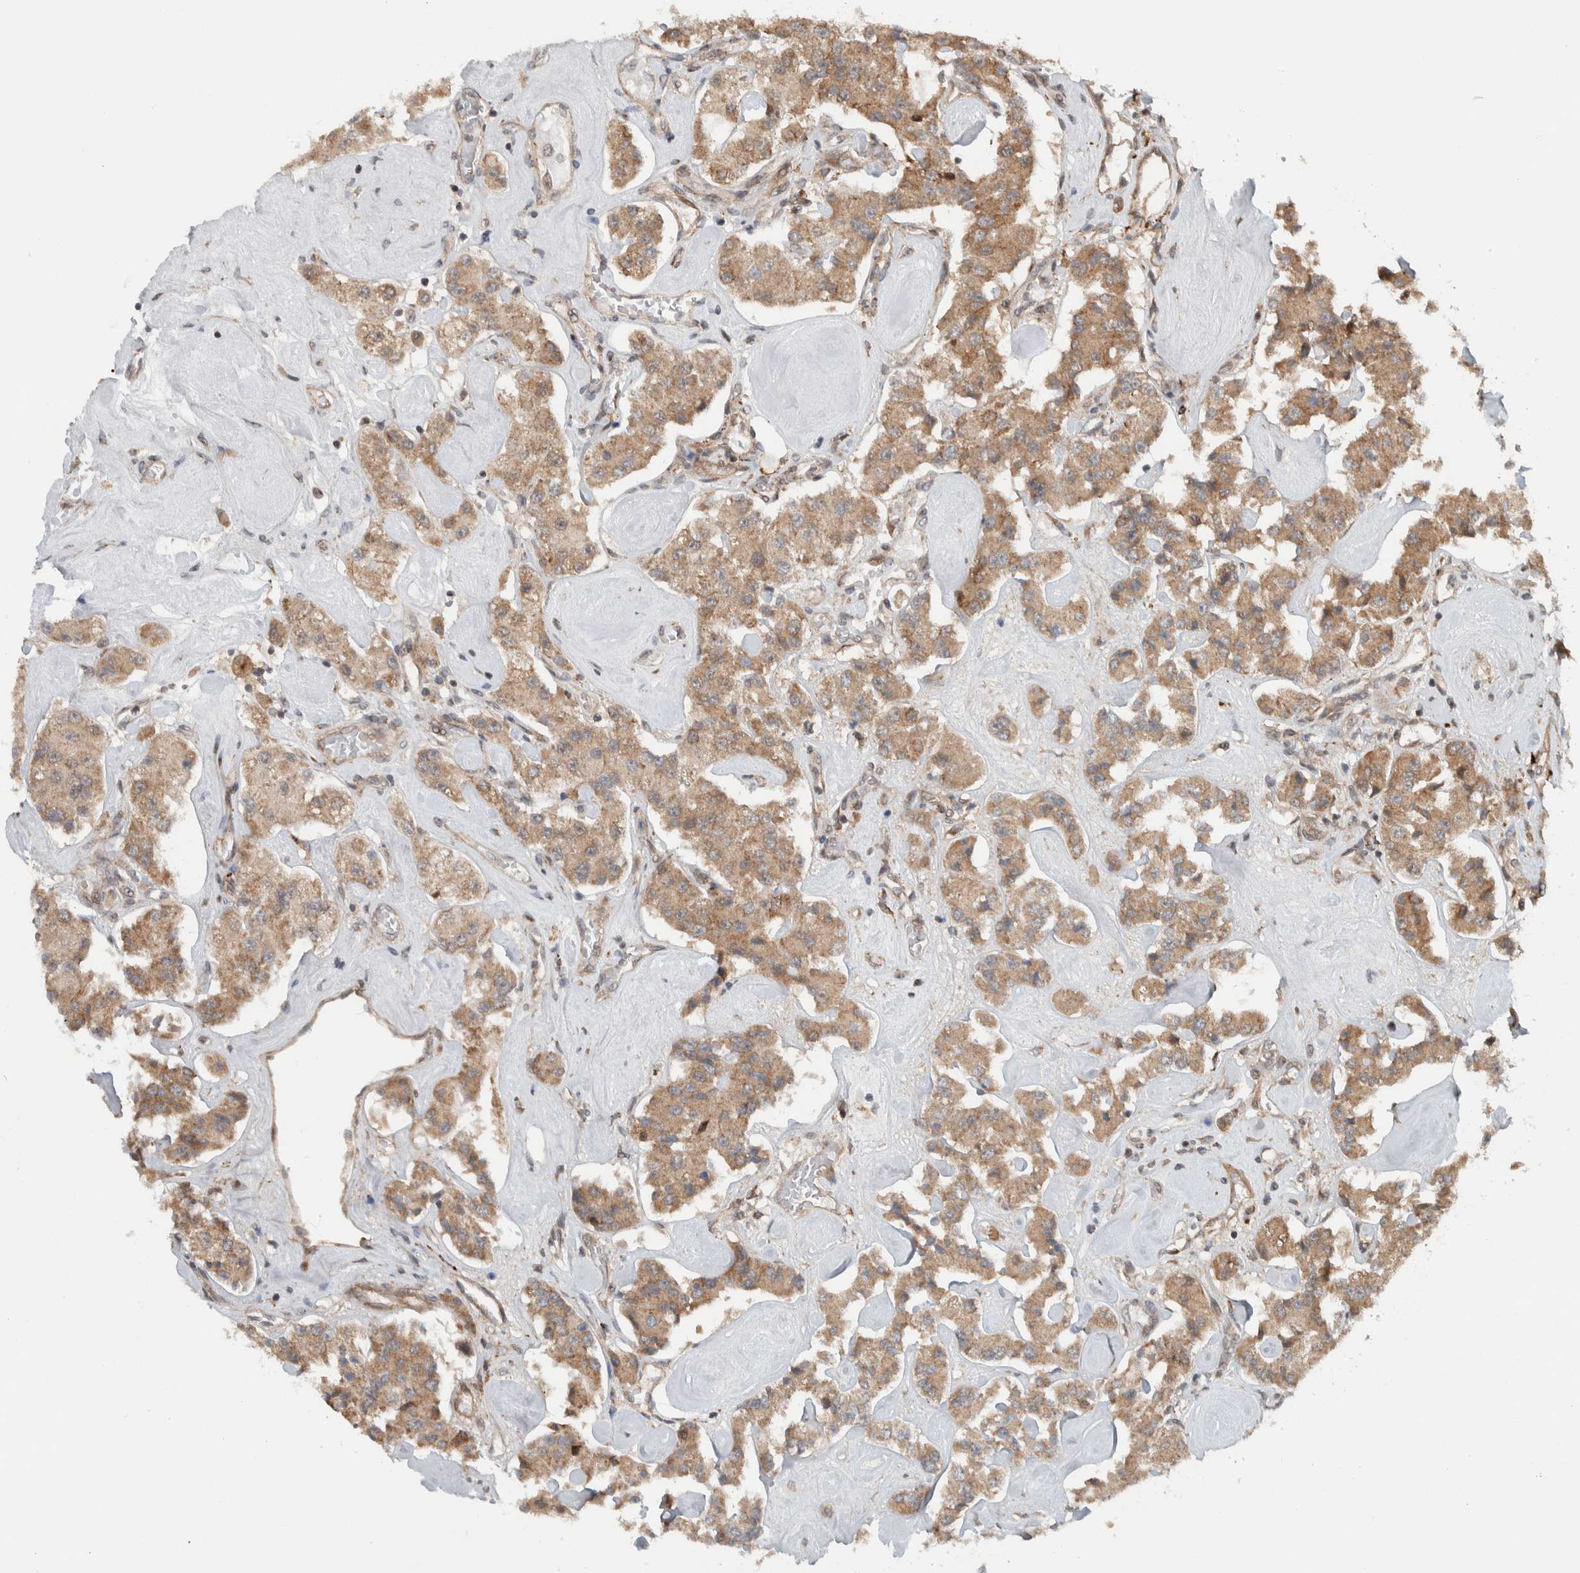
{"staining": {"intensity": "weak", "quantity": ">75%", "location": "cytoplasmic/membranous"}, "tissue": "carcinoid", "cell_type": "Tumor cells", "image_type": "cancer", "snomed": [{"axis": "morphology", "description": "Carcinoid, malignant, NOS"}, {"axis": "topography", "description": "Pancreas"}], "caption": "Immunohistochemical staining of human malignant carcinoid exhibits low levels of weak cytoplasmic/membranous positivity in about >75% of tumor cells. (DAB (3,3'-diaminobenzidine) IHC with brightfield microscopy, high magnification).", "gene": "KLHL6", "patient": {"sex": "male", "age": 41}}